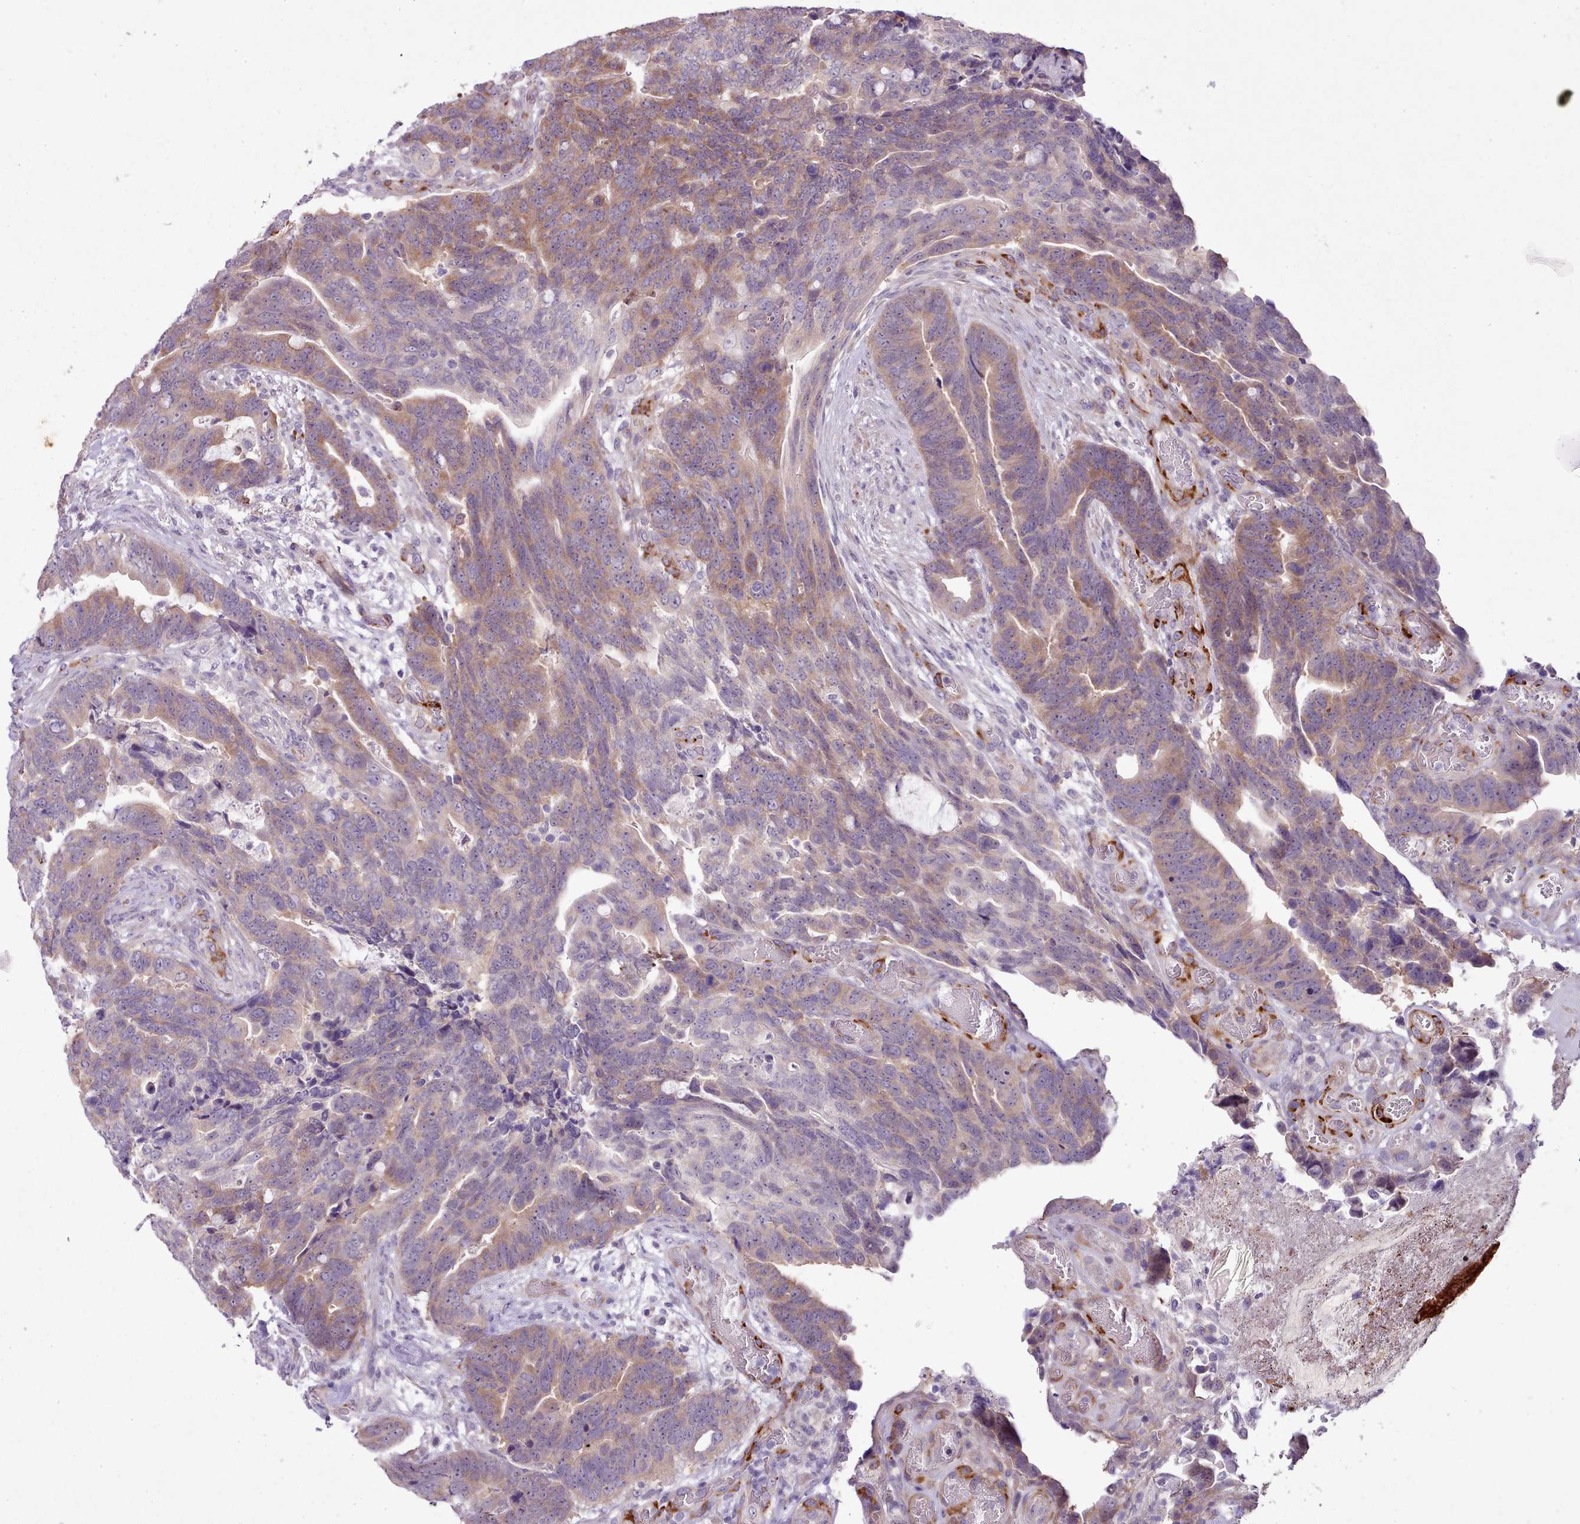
{"staining": {"intensity": "moderate", "quantity": ">75%", "location": "cytoplasmic/membranous"}, "tissue": "colorectal cancer", "cell_type": "Tumor cells", "image_type": "cancer", "snomed": [{"axis": "morphology", "description": "Adenocarcinoma, NOS"}, {"axis": "topography", "description": "Colon"}], "caption": "Approximately >75% of tumor cells in colorectal adenocarcinoma demonstrate moderate cytoplasmic/membranous protein staining as visualized by brown immunohistochemical staining.", "gene": "SETX", "patient": {"sex": "female", "age": 82}}